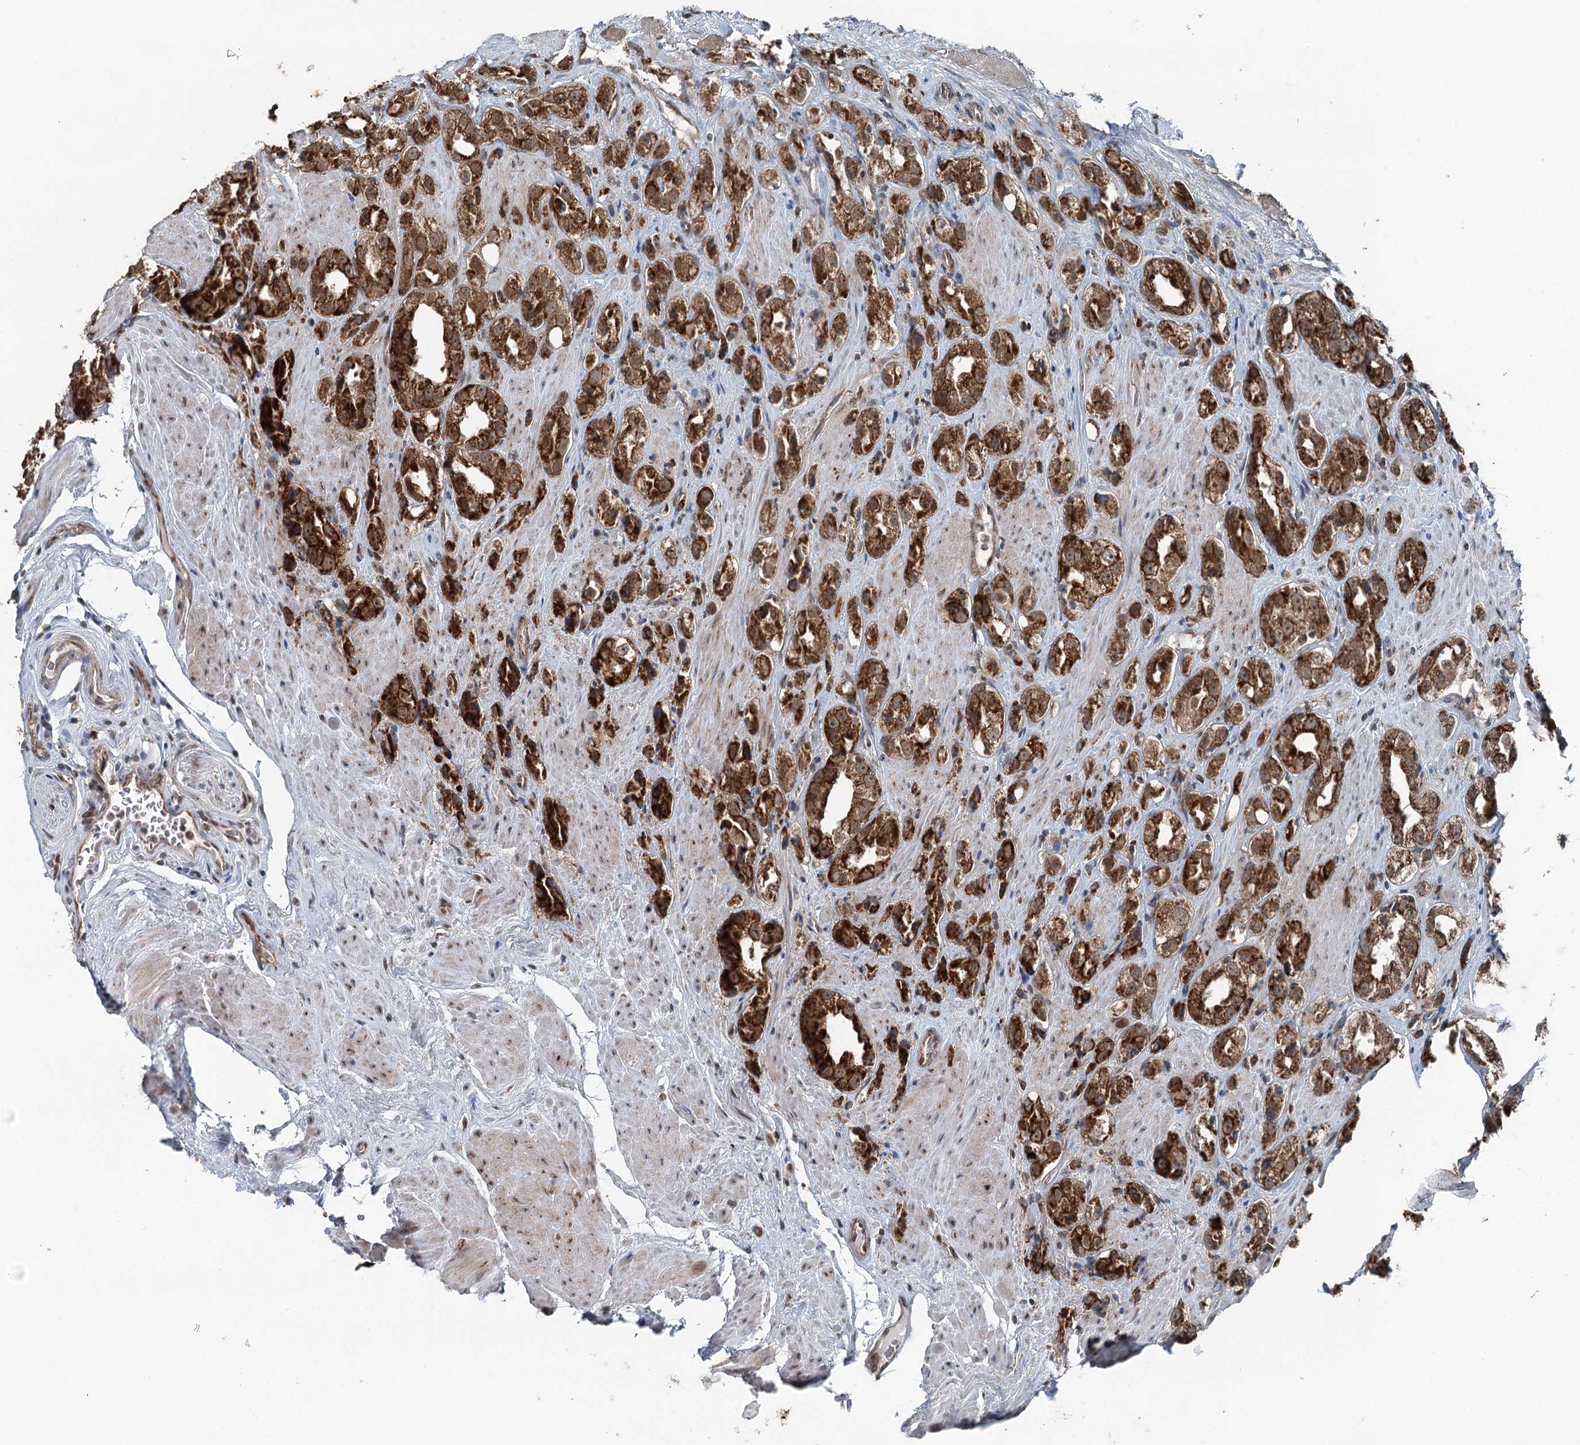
{"staining": {"intensity": "strong", "quantity": ">75%", "location": "cytoplasmic/membranous"}, "tissue": "prostate cancer", "cell_type": "Tumor cells", "image_type": "cancer", "snomed": [{"axis": "morphology", "description": "Adenocarcinoma, NOS"}, {"axis": "topography", "description": "Prostate"}], "caption": "Human adenocarcinoma (prostate) stained for a protein (brown) exhibits strong cytoplasmic/membranous positive positivity in about >75% of tumor cells.", "gene": "WAPL", "patient": {"sex": "male", "age": 79}}